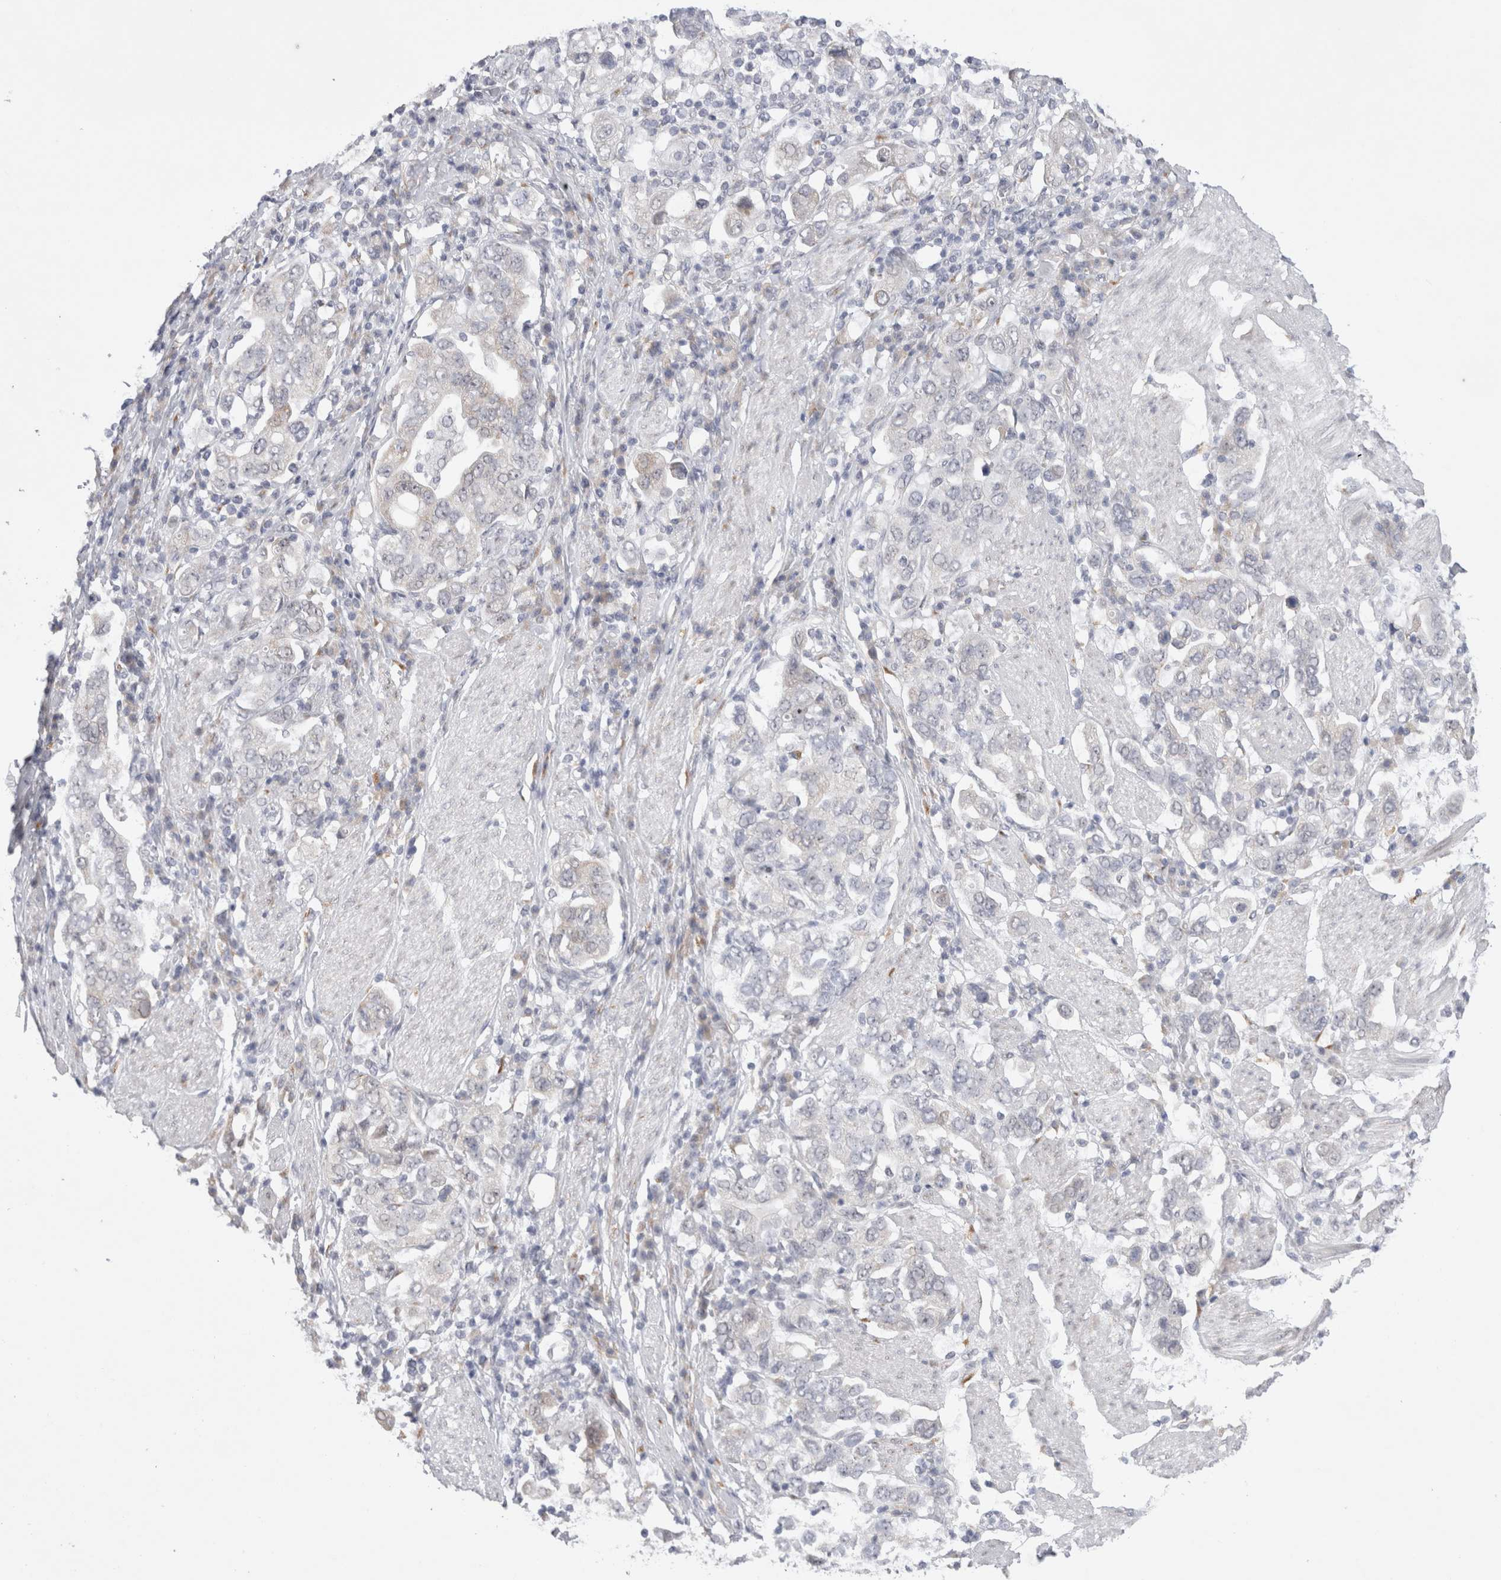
{"staining": {"intensity": "negative", "quantity": "none", "location": "none"}, "tissue": "stomach cancer", "cell_type": "Tumor cells", "image_type": "cancer", "snomed": [{"axis": "morphology", "description": "Adenocarcinoma, NOS"}, {"axis": "topography", "description": "Stomach, upper"}], "caption": "DAB (3,3'-diaminobenzidine) immunohistochemical staining of stomach cancer displays no significant positivity in tumor cells. (Stains: DAB immunohistochemistry (IHC) with hematoxylin counter stain, Microscopy: brightfield microscopy at high magnification).", "gene": "TRMT1L", "patient": {"sex": "male", "age": 62}}